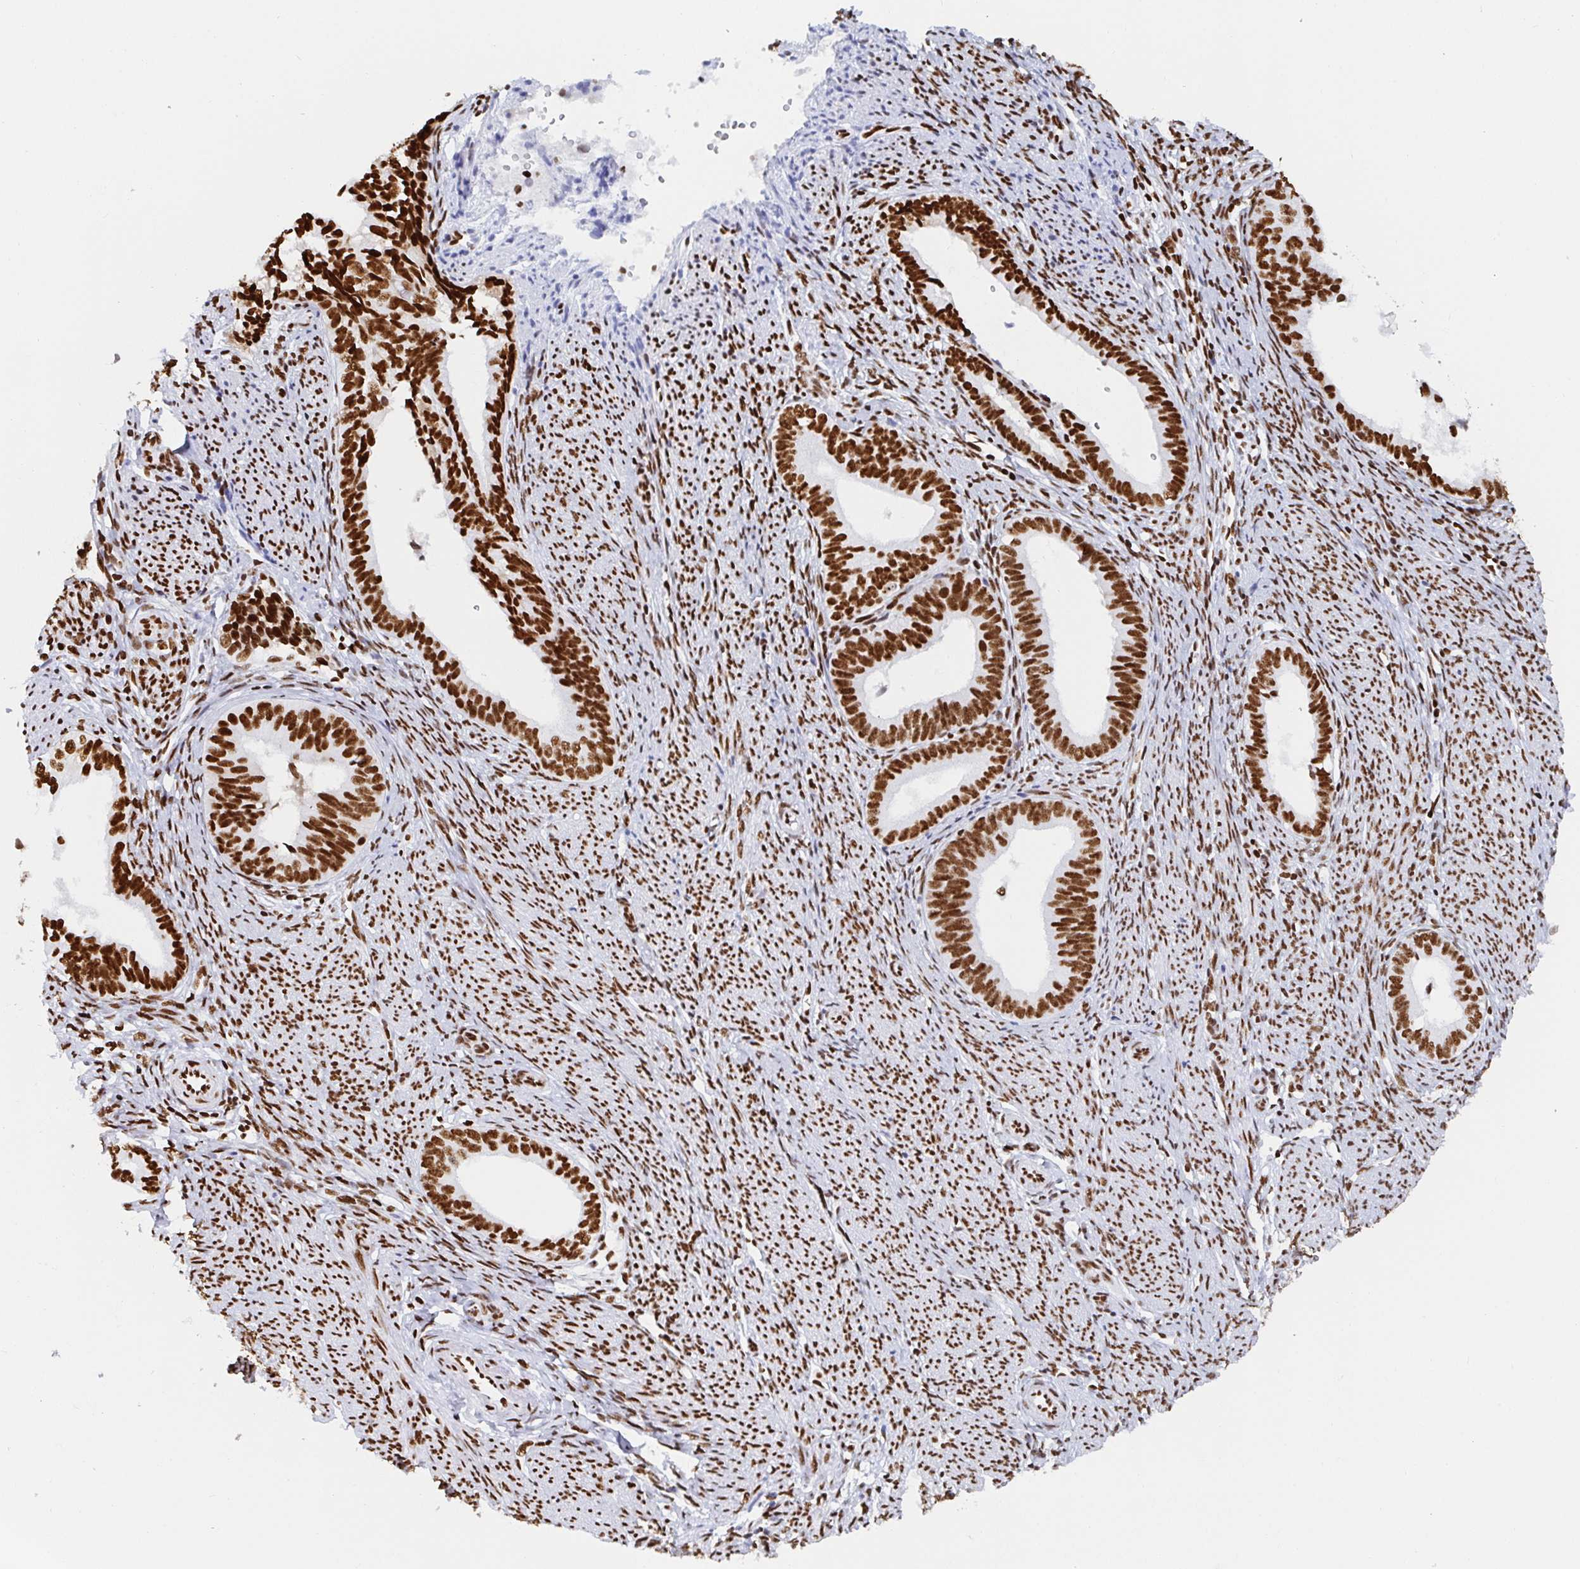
{"staining": {"intensity": "strong", "quantity": ">75%", "location": "nuclear"}, "tissue": "endometrial cancer", "cell_type": "Tumor cells", "image_type": "cancer", "snomed": [{"axis": "morphology", "description": "Adenocarcinoma, NOS"}, {"axis": "topography", "description": "Endometrium"}], "caption": "Protein staining demonstrates strong nuclear expression in approximately >75% of tumor cells in adenocarcinoma (endometrial).", "gene": "EWSR1", "patient": {"sex": "female", "age": 75}}